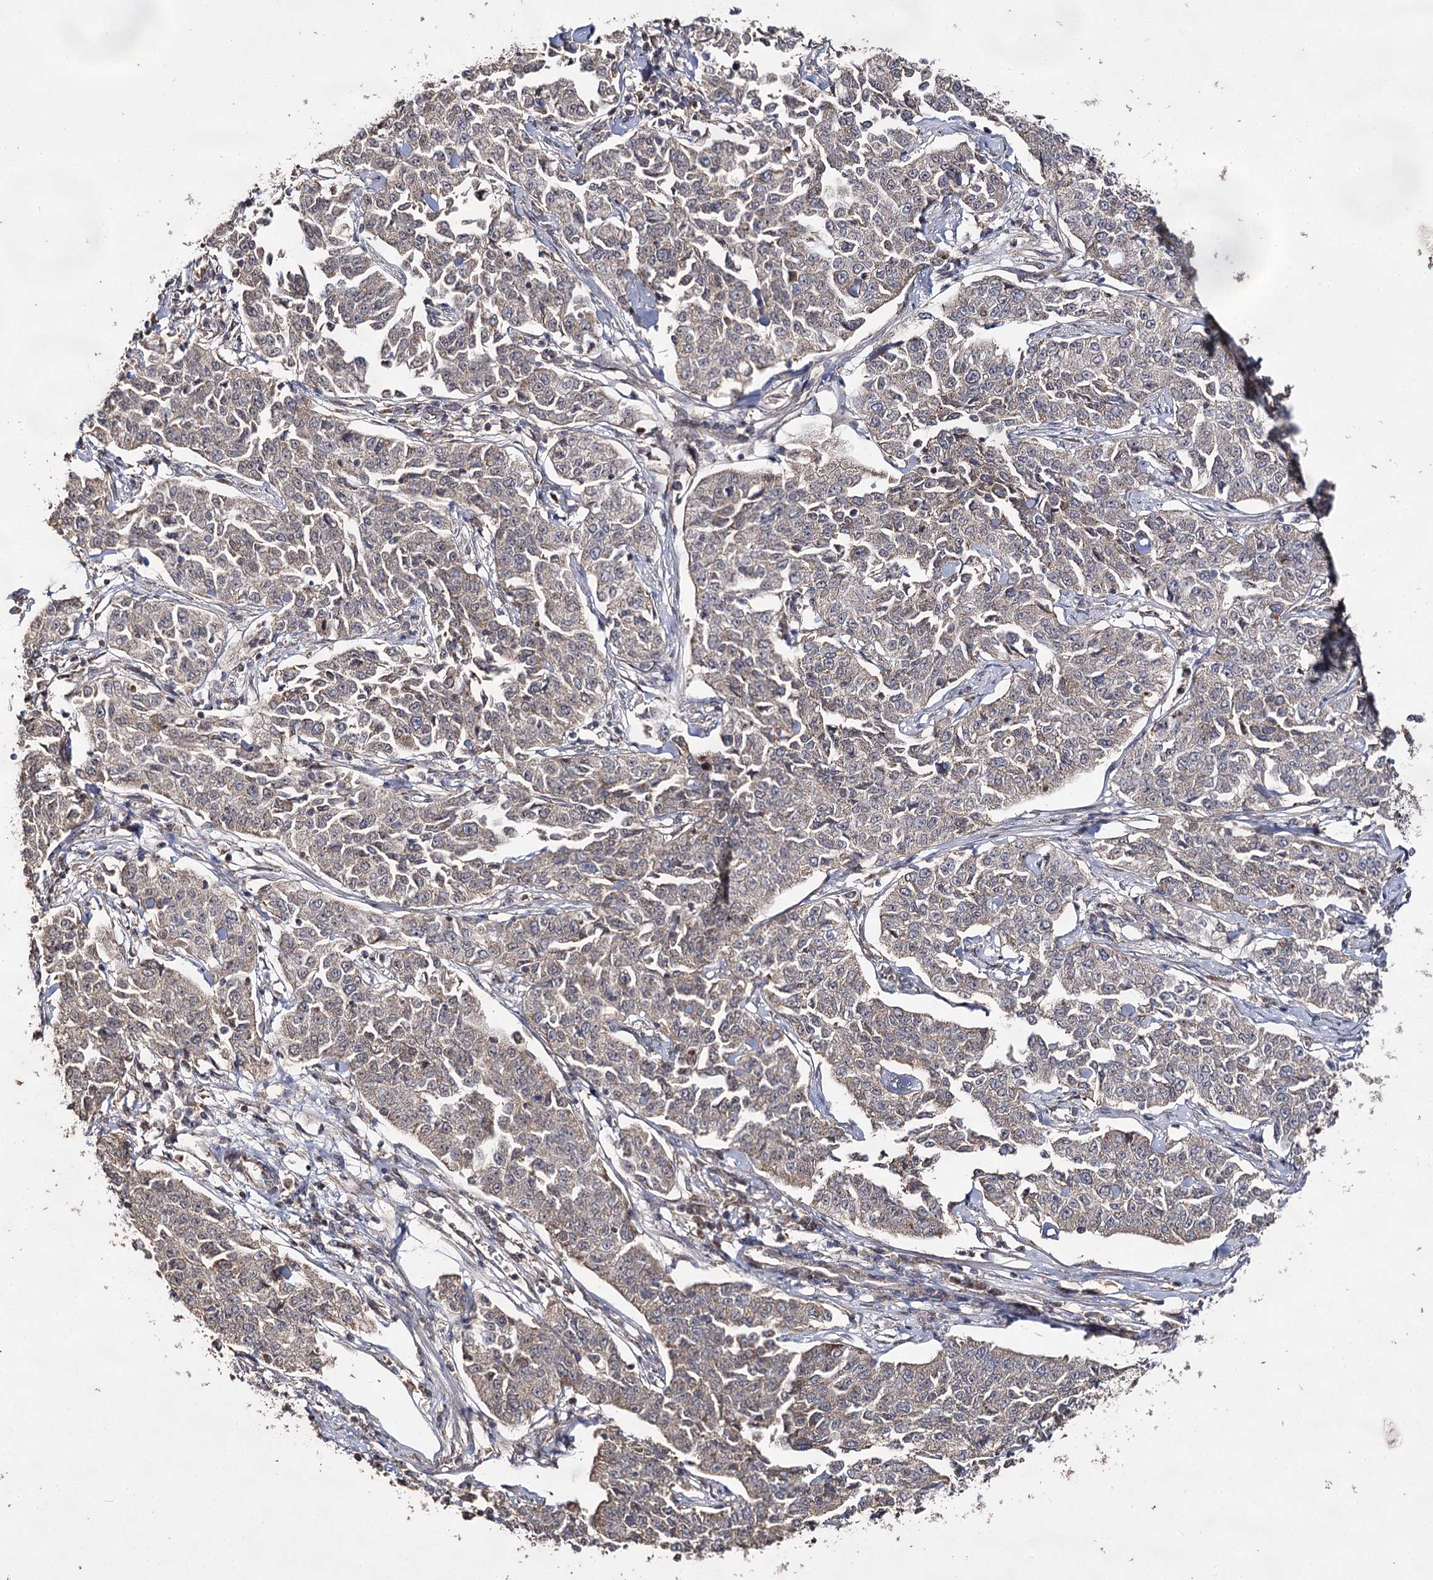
{"staining": {"intensity": "weak", "quantity": ">75%", "location": "cytoplasmic/membranous"}, "tissue": "cervical cancer", "cell_type": "Tumor cells", "image_type": "cancer", "snomed": [{"axis": "morphology", "description": "Squamous cell carcinoma, NOS"}, {"axis": "topography", "description": "Cervix"}], "caption": "Cervical squamous cell carcinoma stained for a protein exhibits weak cytoplasmic/membranous positivity in tumor cells.", "gene": "ACTR6", "patient": {"sex": "female", "age": 35}}